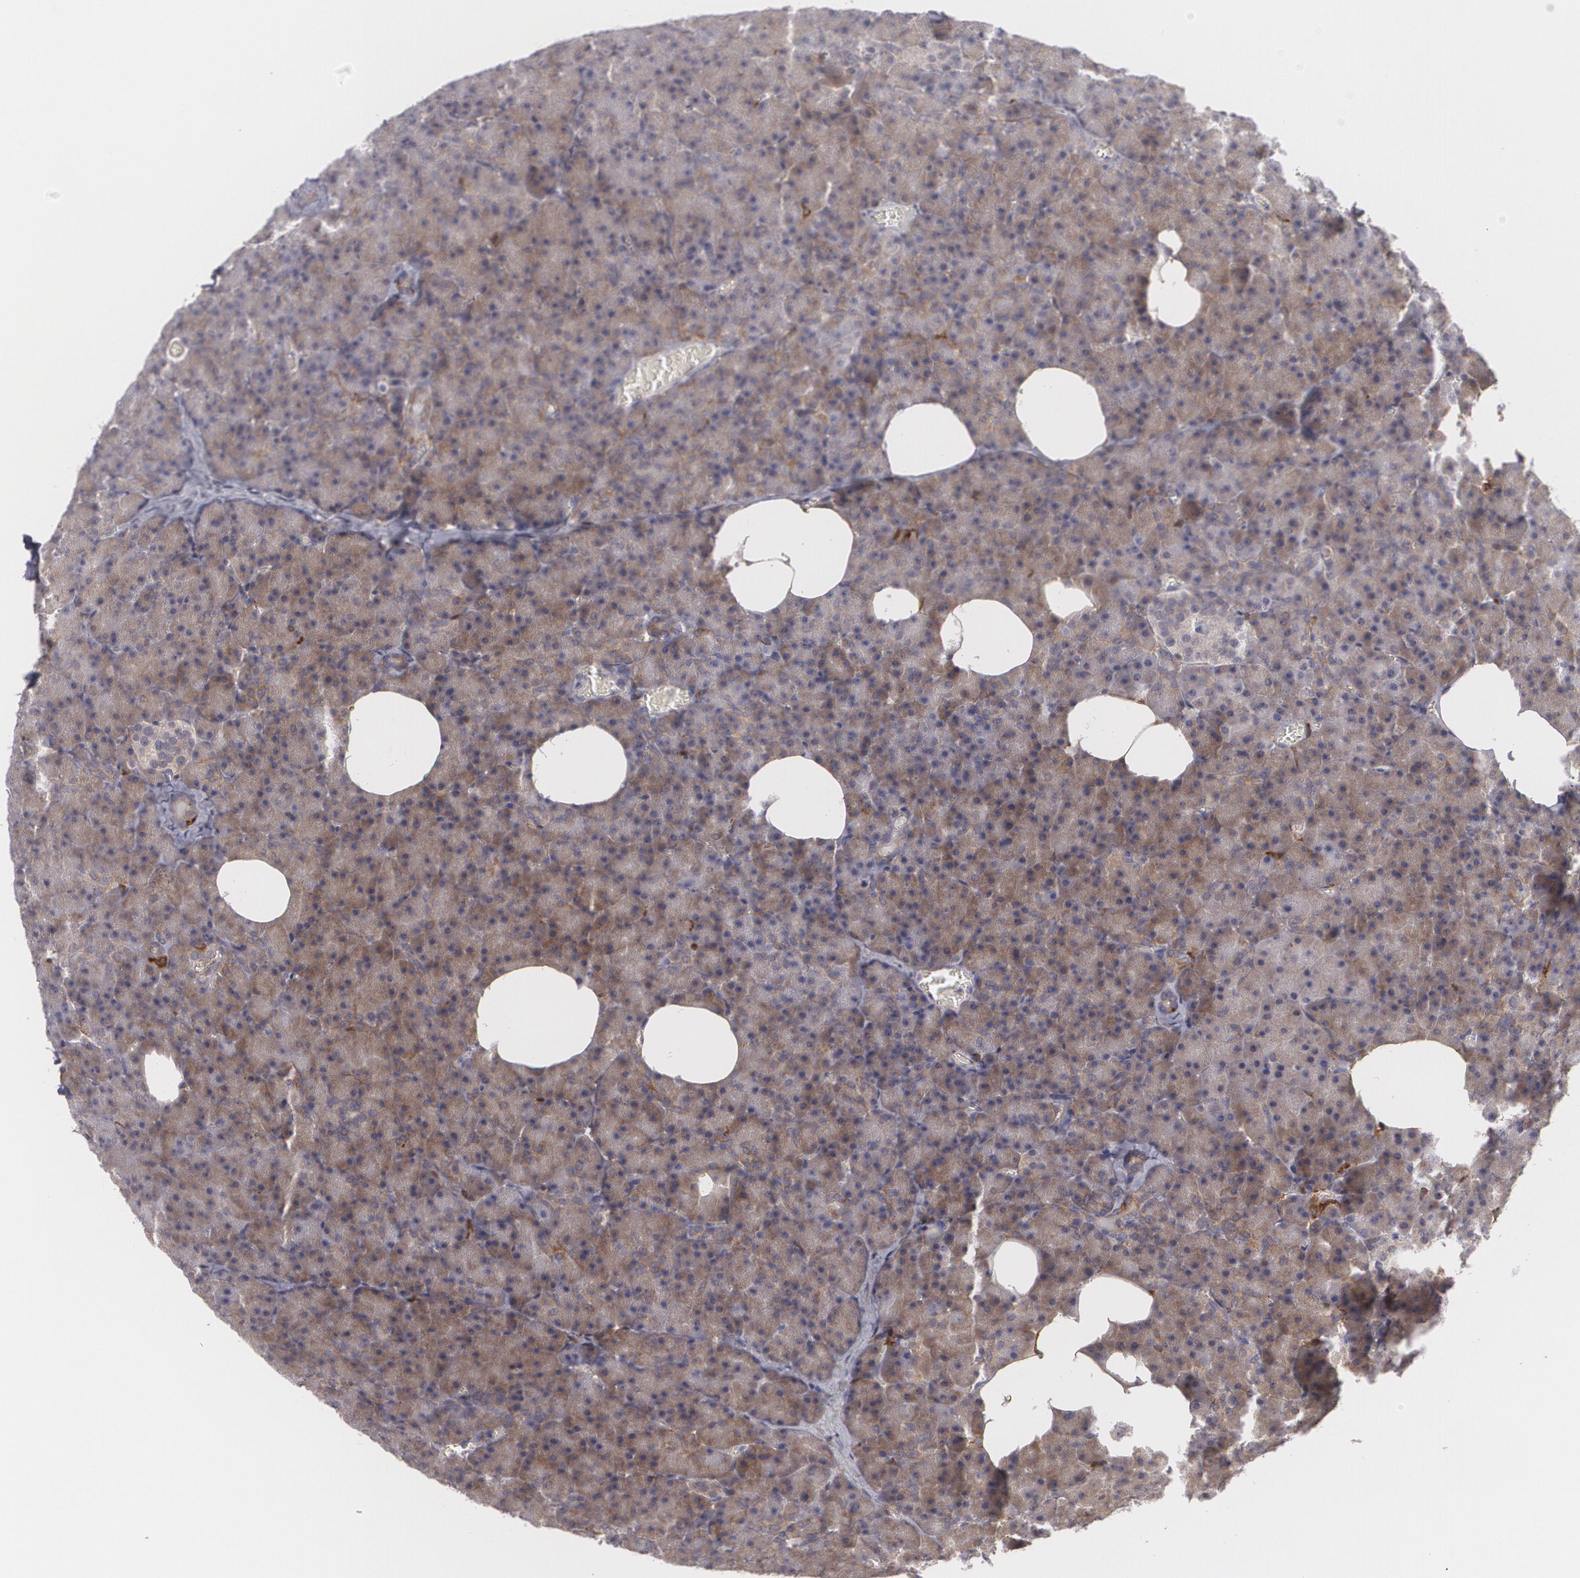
{"staining": {"intensity": "weak", "quantity": ">75%", "location": "cytoplasmic/membranous"}, "tissue": "pancreas", "cell_type": "Exocrine glandular cells", "image_type": "normal", "snomed": [{"axis": "morphology", "description": "Normal tissue, NOS"}, {"axis": "topography", "description": "Pancreas"}], "caption": "Pancreas stained with a brown dye exhibits weak cytoplasmic/membranous positive expression in about >75% of exocrine glandular cells.", "gene": "BIN1", "patient": {"sex": "female", "age": 35}}